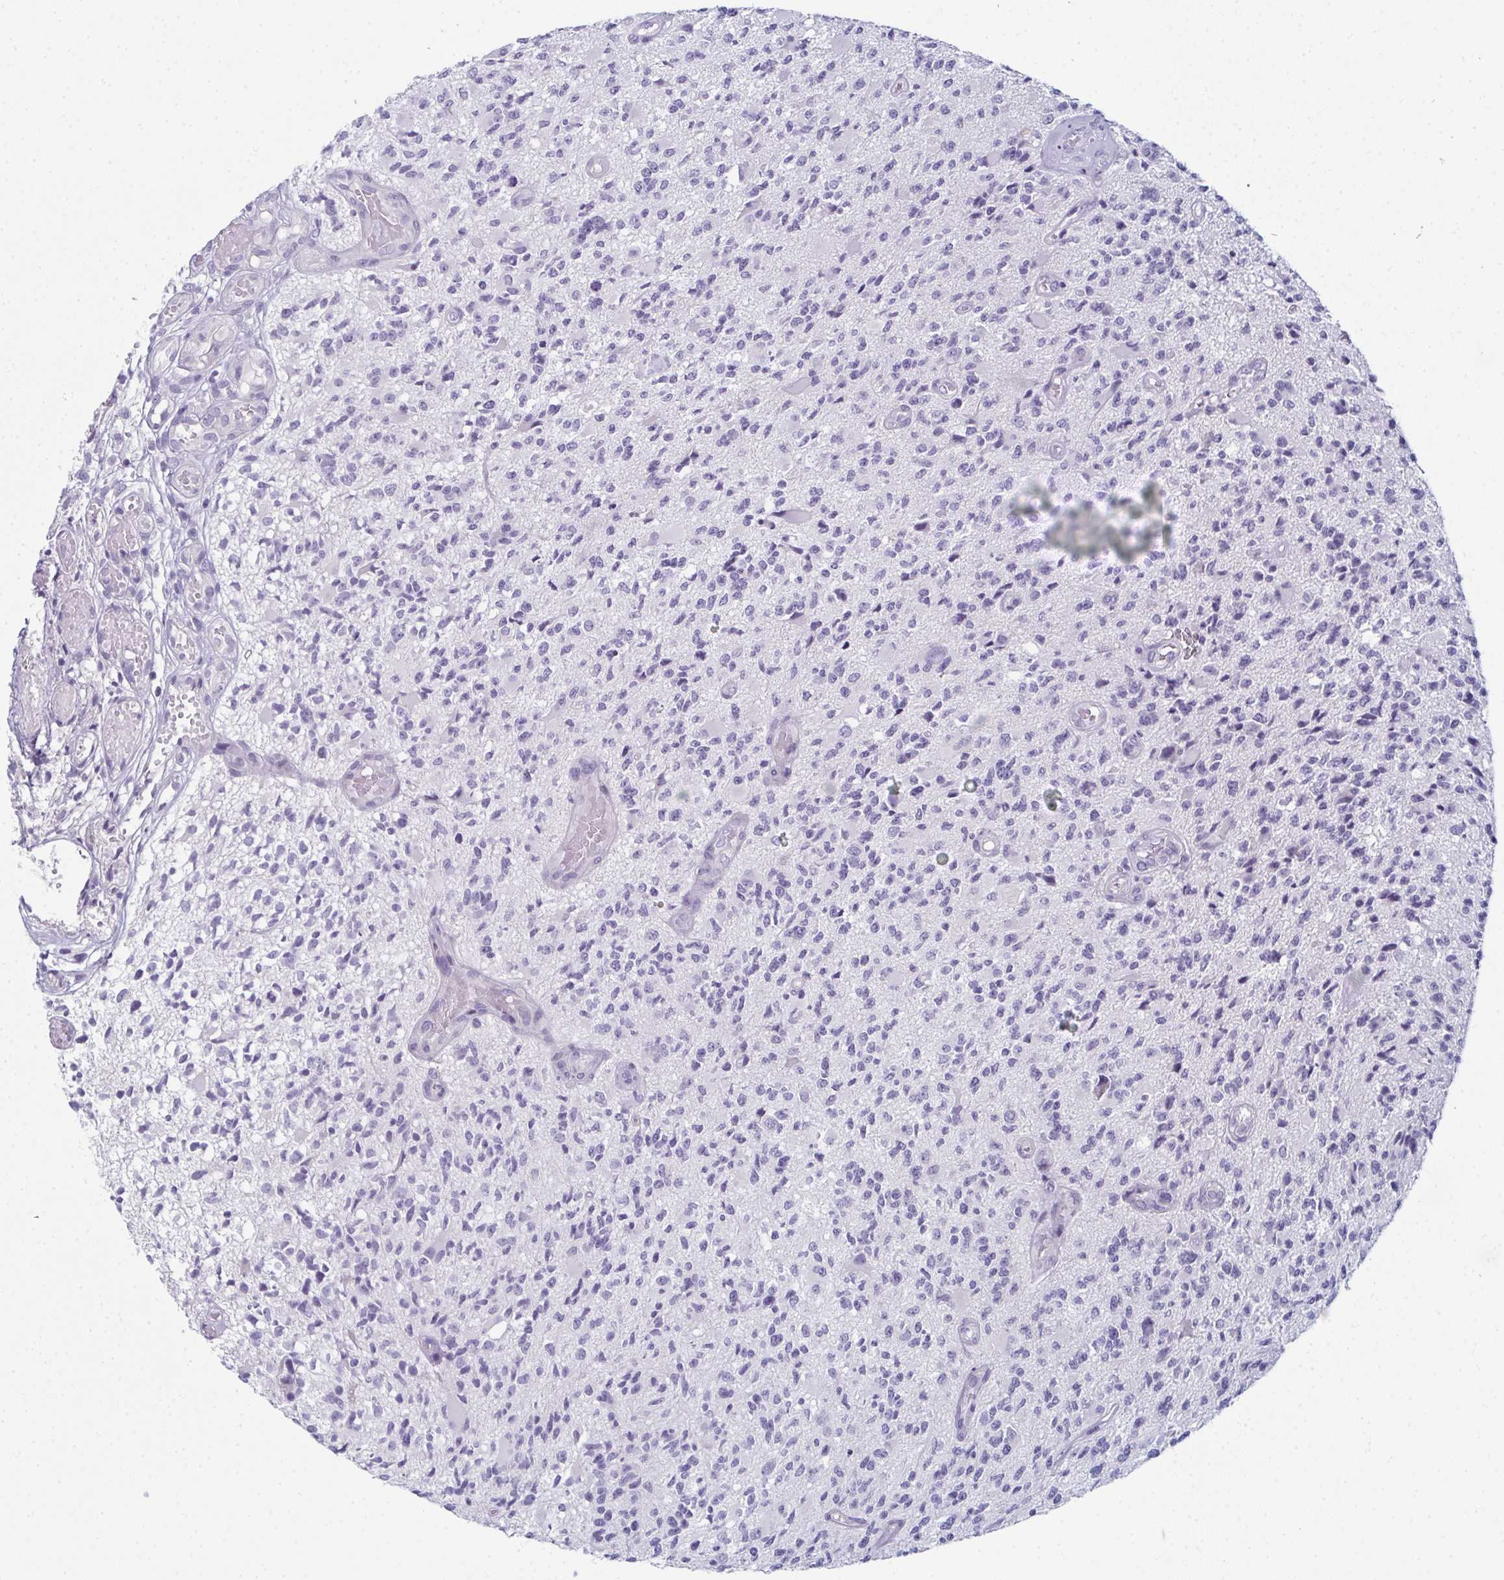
{"staining": {"intensity": "negative", "quantity": "none", "location": "none"}, "tissue": "glioma", "cell_type": "Tumor cells", "image_type": "cancer", "snomed": [{"axis": "morphology", "description": "Glioma, malignant, High grade"}, {"axis": "topography", "description": "Brain"}], "caption": "An IHC image of malignant high-grade glioma is shown. There is no staining in tumor cells of malignant high-grade glioma.", "gene": "ENKUR", "patient": {"sex": "female", "age": 63}}